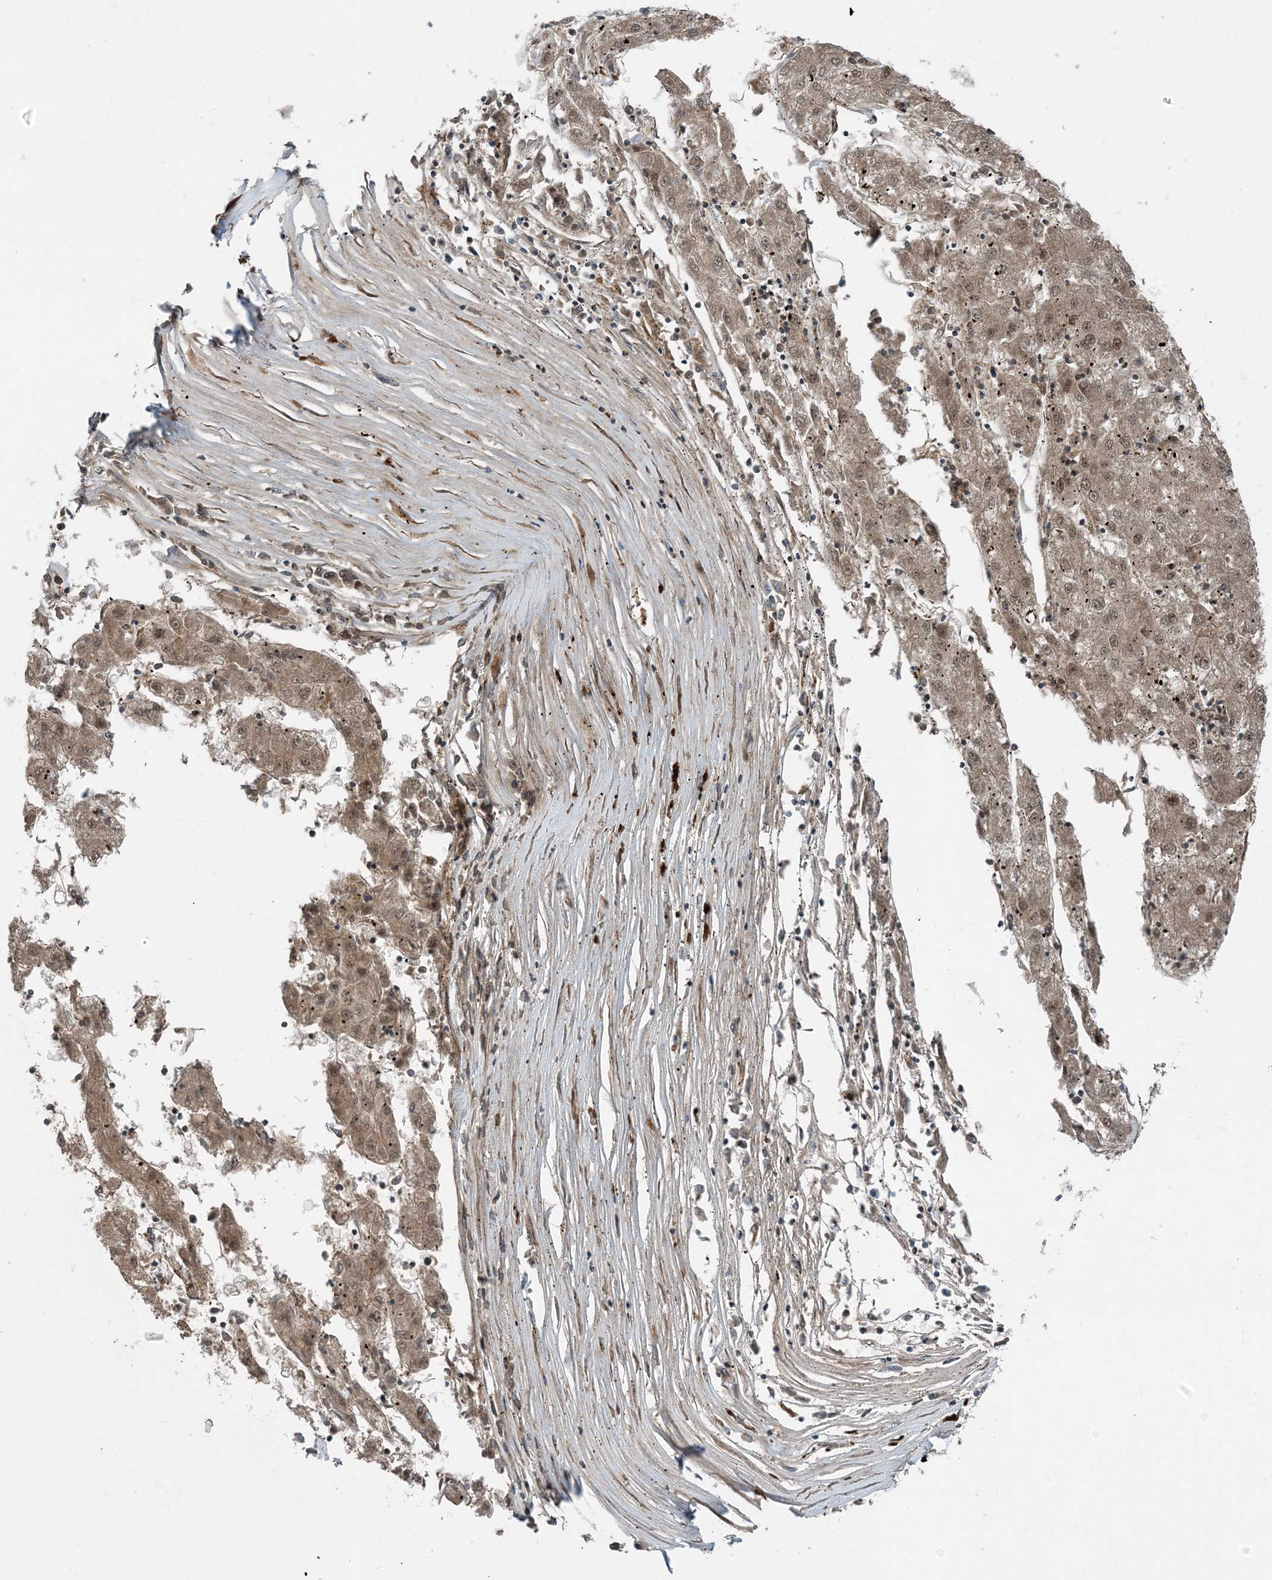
{"staining": {"intensity": "weak", "quantity": "25%-75%", "location": "cytoplasmic/membranous,nuclear"}, "tissue": "liver cancer", "cell_type": "Tumor cells", "image_type": "cancer", "snomed": [{"axis": "morphology", "description": "Carcinoma, Hepatocellular, NOS"}, {"axis": "topography", "description": "Liver"}], "caption": "Hepatocellular carcinoma (liver) stained with a brown dye exhibits weak cytoplasmic/membranous and nuclear positive positivity in about 25%-75% of tumor cells.", "gene": "EDEM2", "patient": {"sex": "male", "age": 72}}